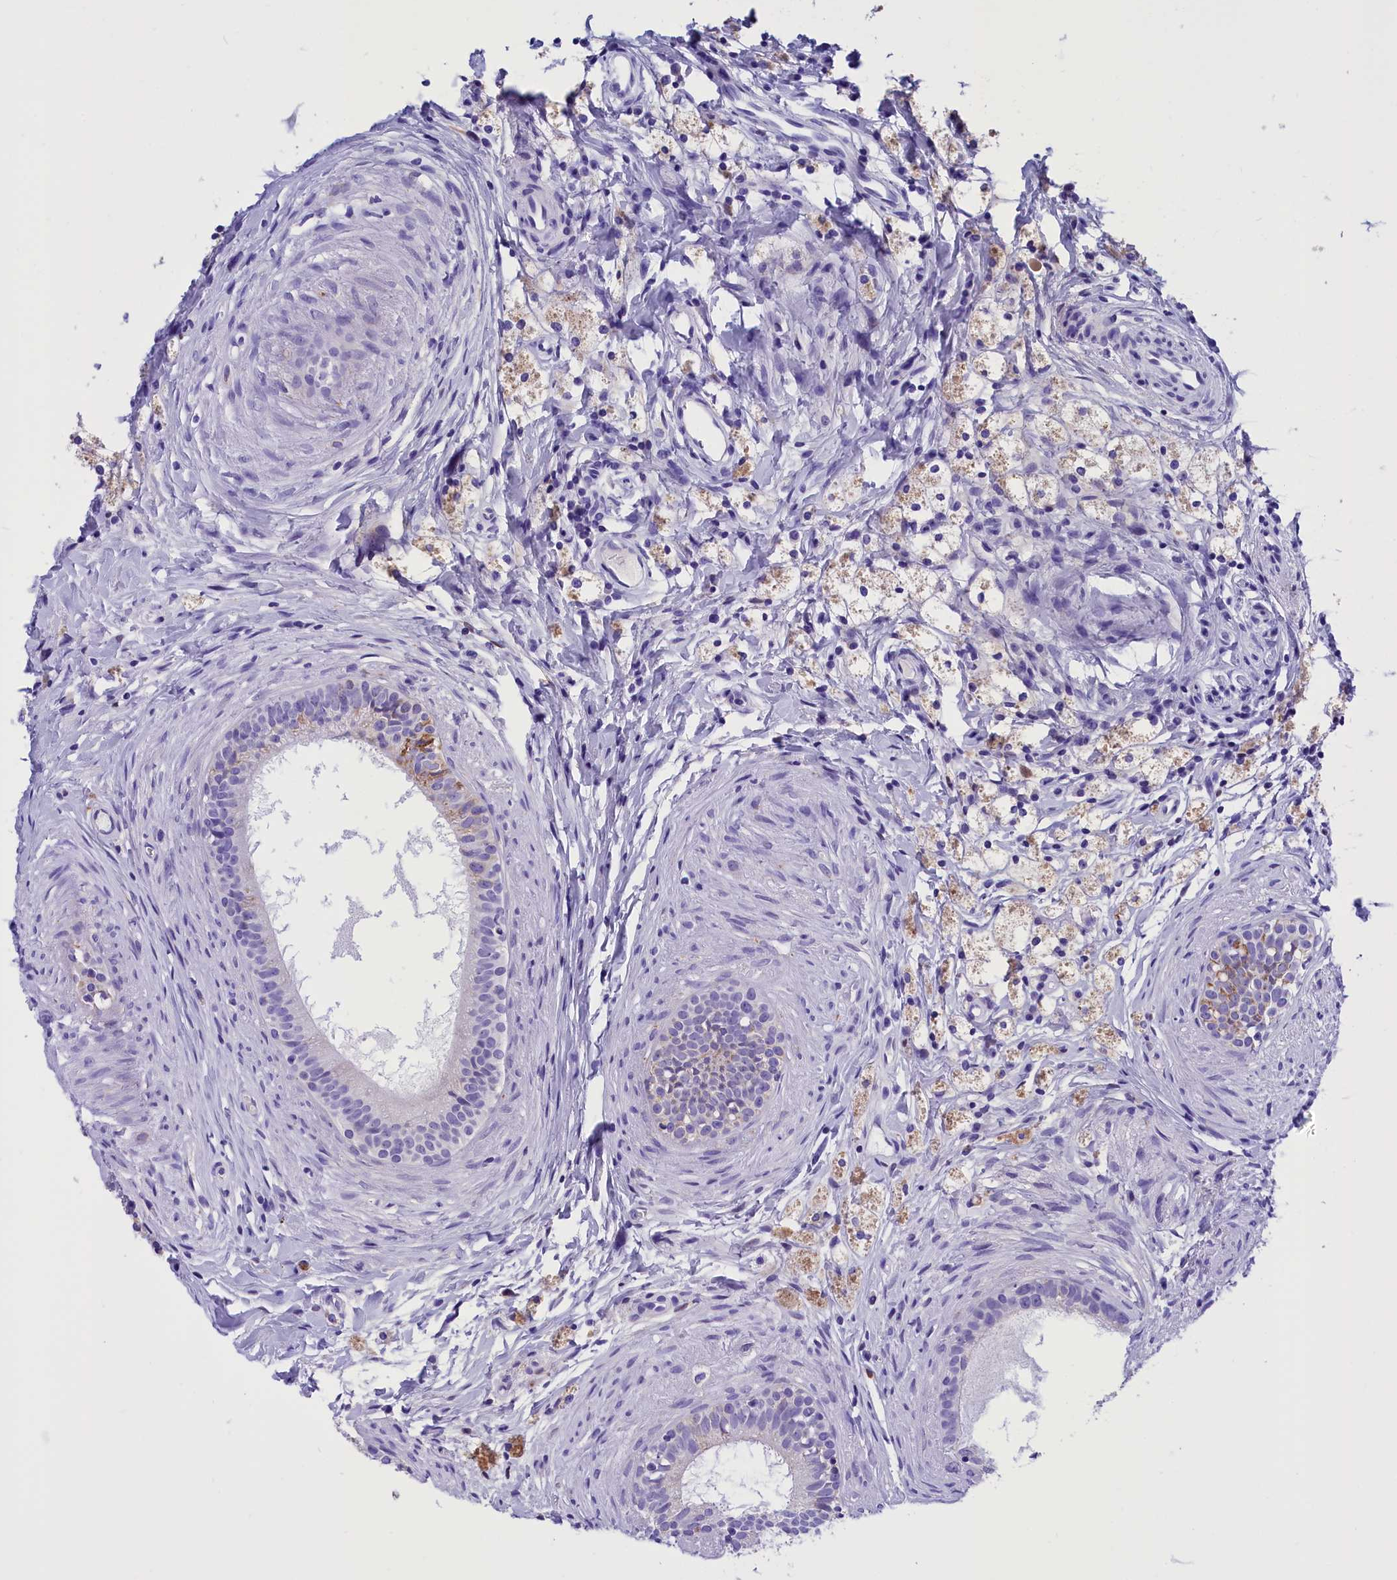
{"staining": {"intensity": "negative", "quantity": "none", "location": "none"}, "tissue": "epididymis", "cell_type": "Glandular cells", "image_type": "normal", "snomed": [{"axis": "morphology", "description": "Normal tissue, NOS"}, {"axis": "topography", "description": "Epididymis"}], "caption": "Immunohistochemistry (IHC) of unremarkable human epididymis reveals no staining in glandular cells.", "gene": "ABAT", "patient": {"sex": "male", "age": 80}}